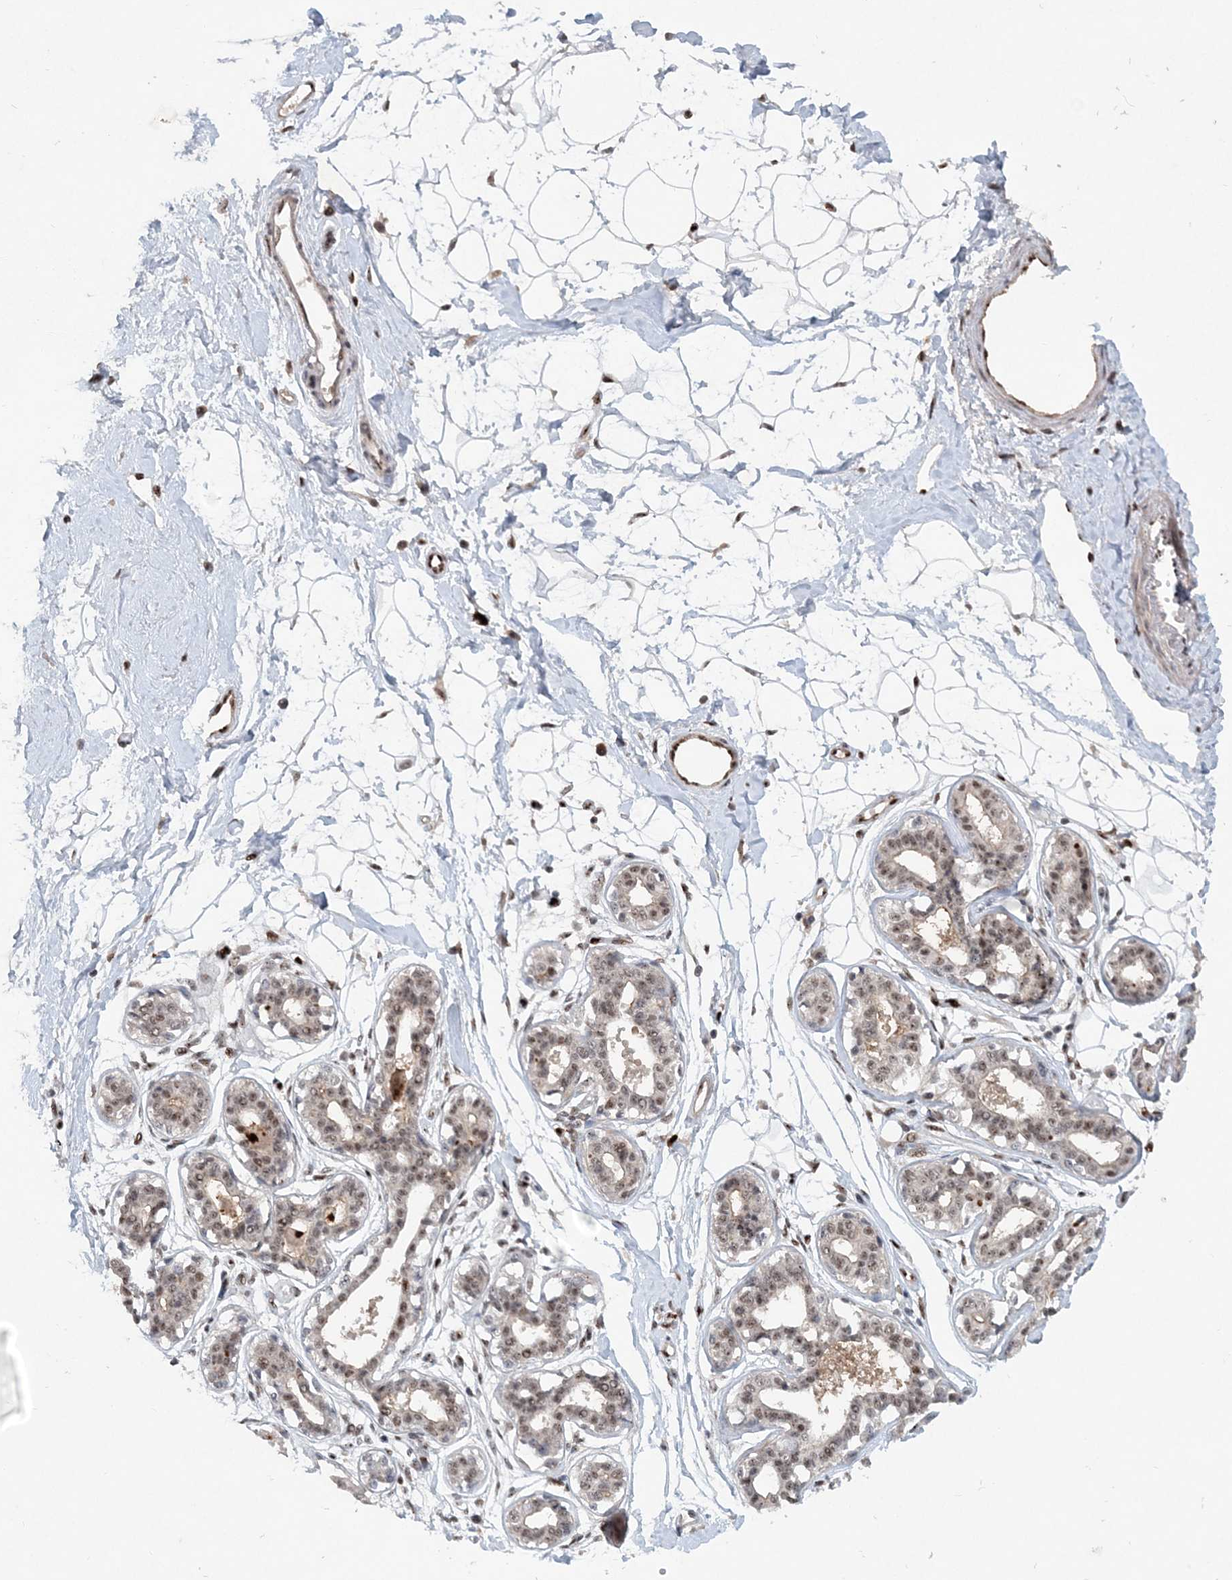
{"staining": {"intensity": "negative", "quantity": "none", "location": "none"}, "tissue": "breast", "cell_type": "Adipocytes", "image_type": "normal", "snomed": [{"axis": "morphology", "description": "Normal tissue, NOS"}, {"axis": "topography", "description": "Breast"}], "caption": "The immunohistochemistry image has no significant positivity in adipocytes of breast. The staining was performed using DAB (3,3'-diaminobenzidine) to visualize the protein expression in brown, while the nuclei were stained in blue with hematoxylin (Magnification: 20x).", "gene": "GIN1", "patient": {"sex": "female", "age": 45}}